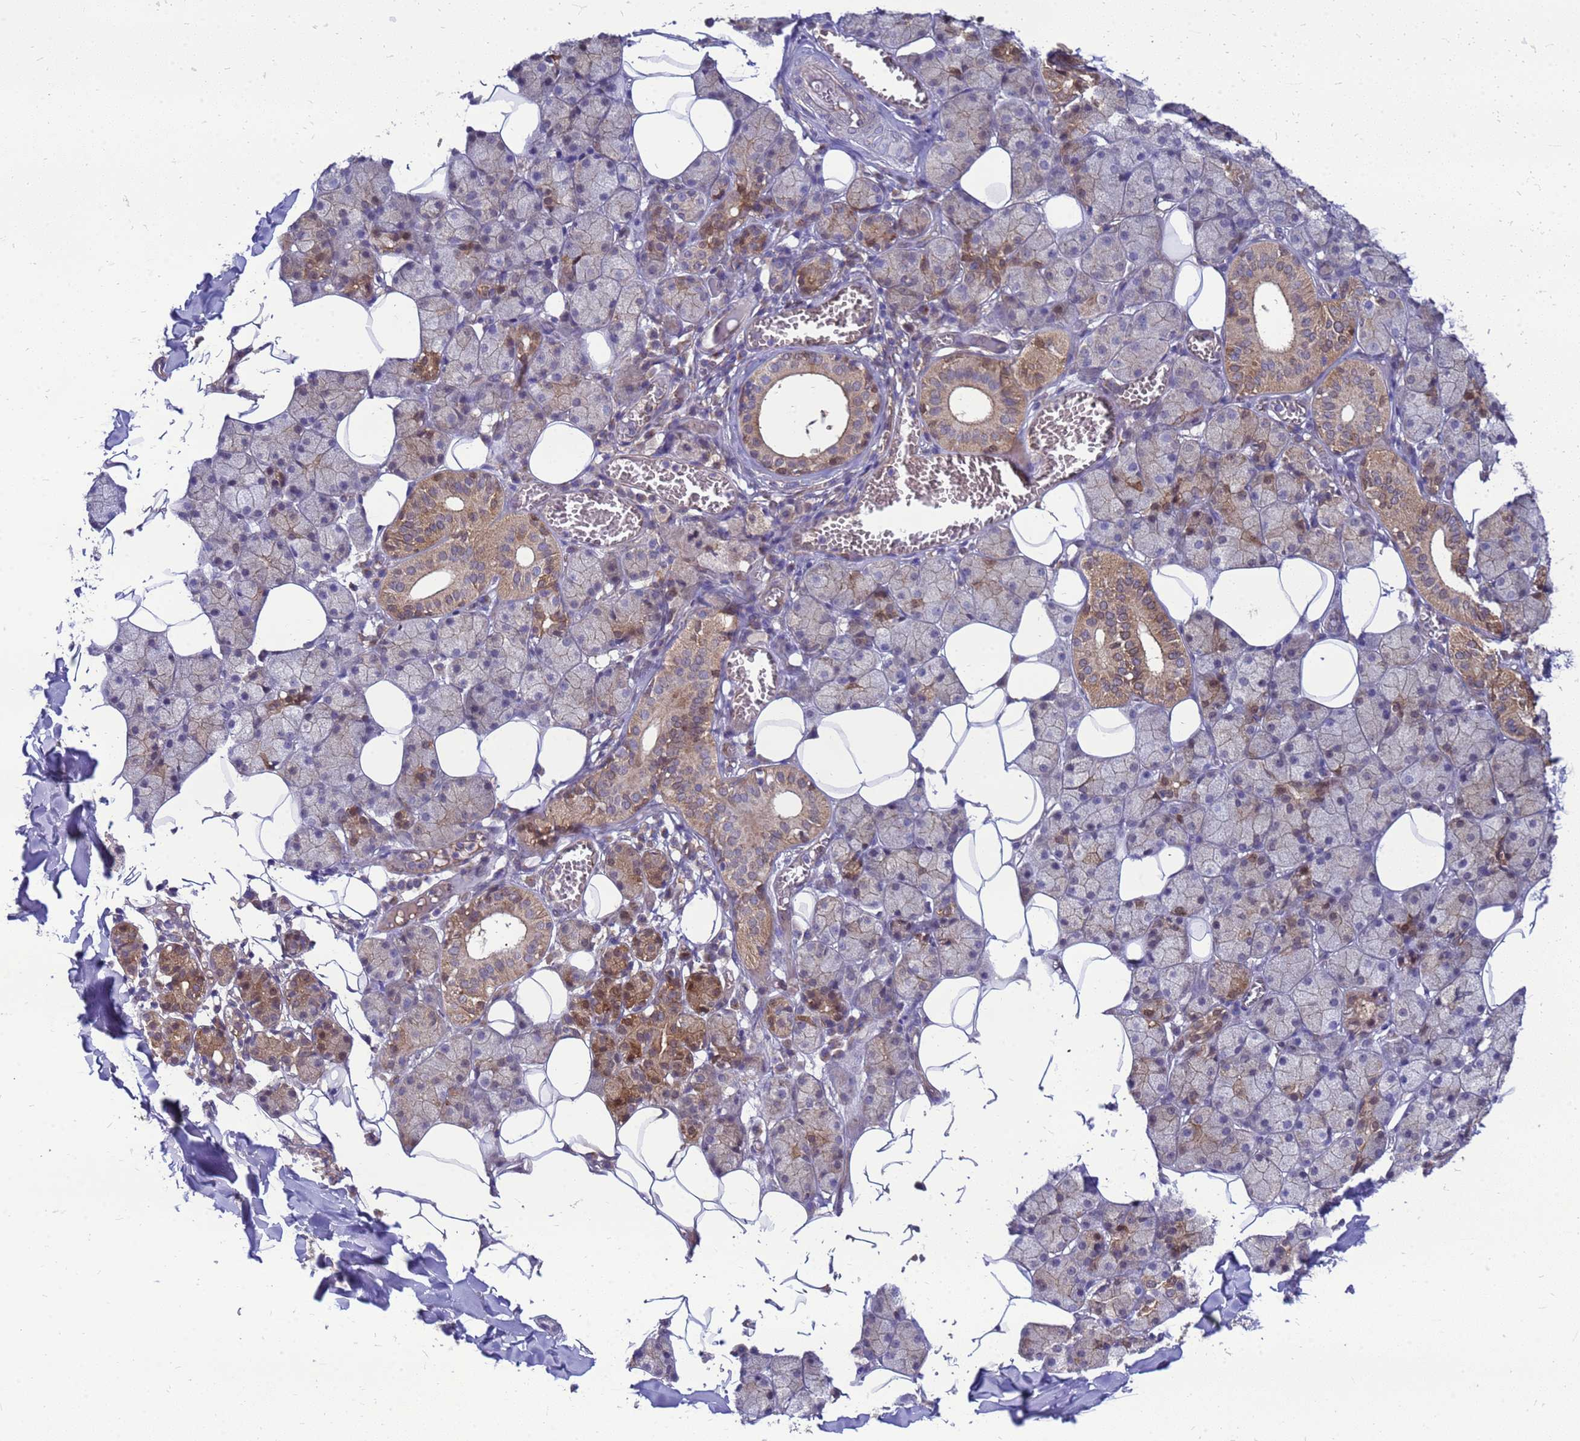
{"staining": {"intensity": "moderate", "quantity": "25%-75%", "location": "cytoplasmic/membranous,nuclear"}, "tissue": "salivary gland", "cell_type": "Glandular cells", "image_type": "normal", "snomed": [{"axis": "morphology", "description": "Normal tissue, NOS"}, {"axis": "topography", "description": "Salivary gland"}], "caption": "Protein expression analysis of unremarkable salivary gland exhibits moderate cytoplasmic/membranous,nuclear expression in about 25%-75% of glandular cells.", "gene": "EIF4EBP3", "patient": {"sex": "female", "age": 33}}